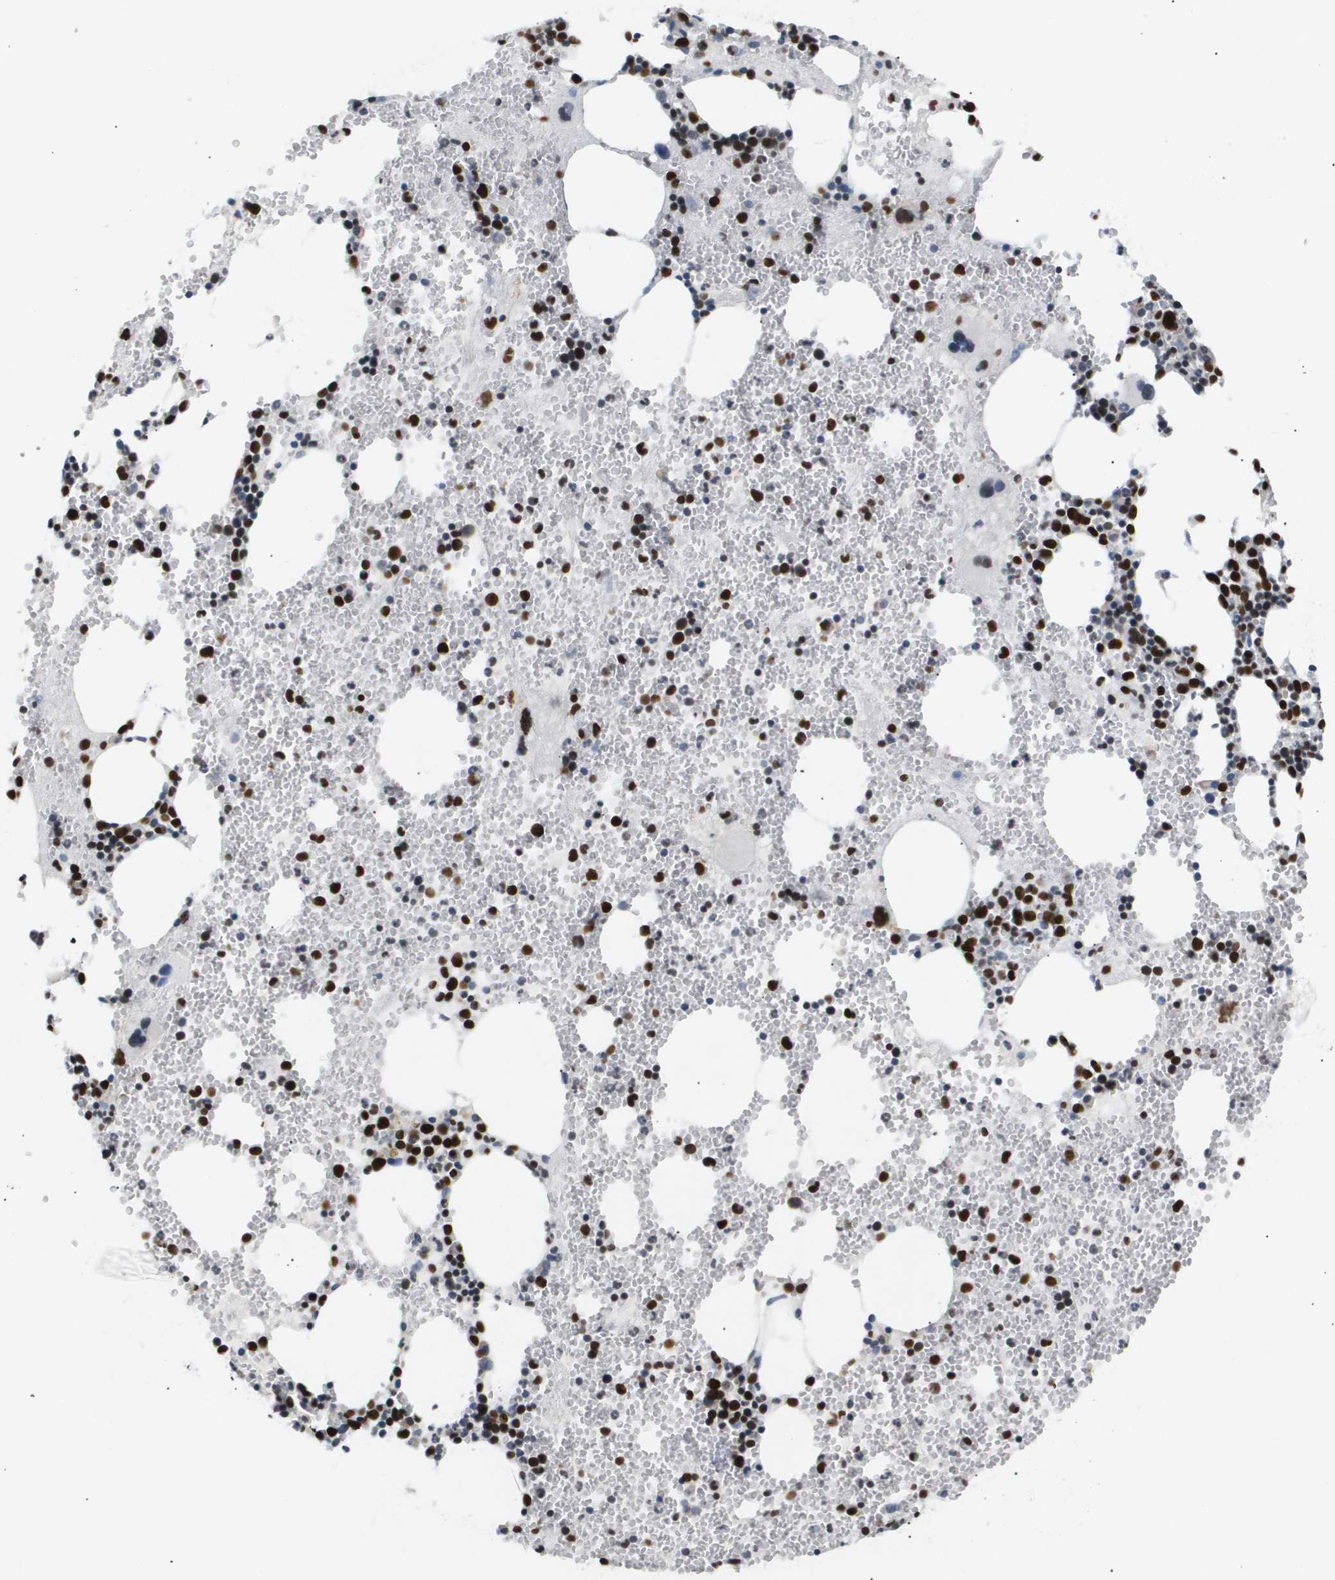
{"staining": {"intensity": "strong", "quantity": ">75%", "location": "nuclear"}, "tissue": "bone marrow", "cell_type": "Hematopoietic cells", "image_type": "normal", "snomed": [{"axis": "morphology", "description": "Normal tissue, NOS"}, {"axis": "morphology", "description": "Inflammation, NOS"}, {"axis": "topography", "description": "Bone marrow"}], "caption": "Immunohistochemistry (IHC) photomicrograph of unremarkable bone marrow: human bone marrow stained using IHC demonstrates high levels of strong protein expression localized specifically in the nuclear of hematopoietic cells, appearing as a nuclear brown color.", "gene": "ANAPC2", "patient": {"sex": "female", "age": 76}}